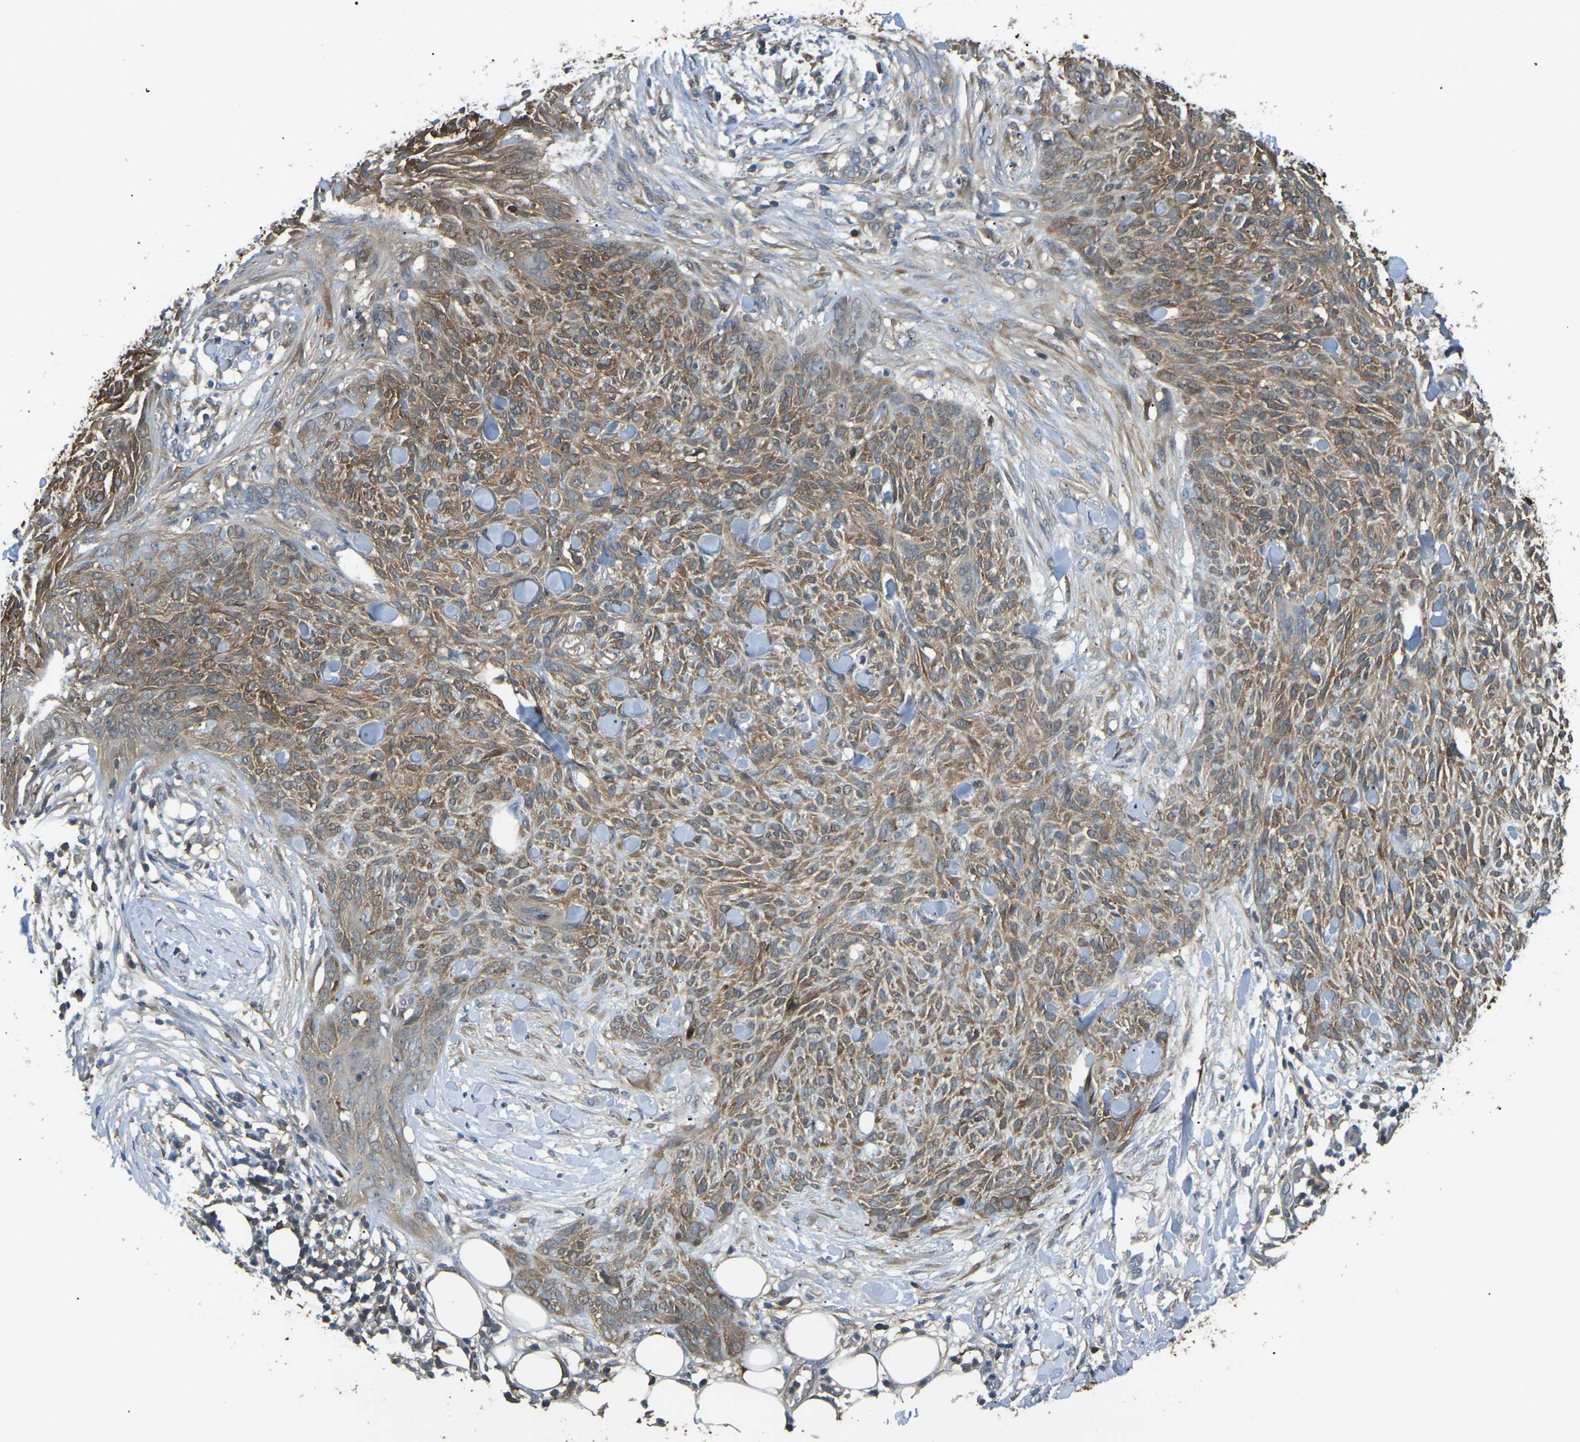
{"staining": {"intensity": "moderate", "quantity": ">75%", "location": "cytoplasmic/membranous"}, "tissue": "skin cancer", "cell_type": "Tumor cells", "image_type": "cancer", "snomed": [{"axis": "morphology", "description": "Basal cell carcinoma"}, {"axis": "topography", "description": "Skin"}], "caption": "A brown stain shows moderate cytoplasmic/membranous staining of a protein in human skin basal cell carcinoma tumor cells. (DAB (3,3'-diaminobenzidine) IHC, brown staining for protein, blue staining for nuclei).", "gene": "PIEZO2", "patient": {"sex": "female", "age": 84}}